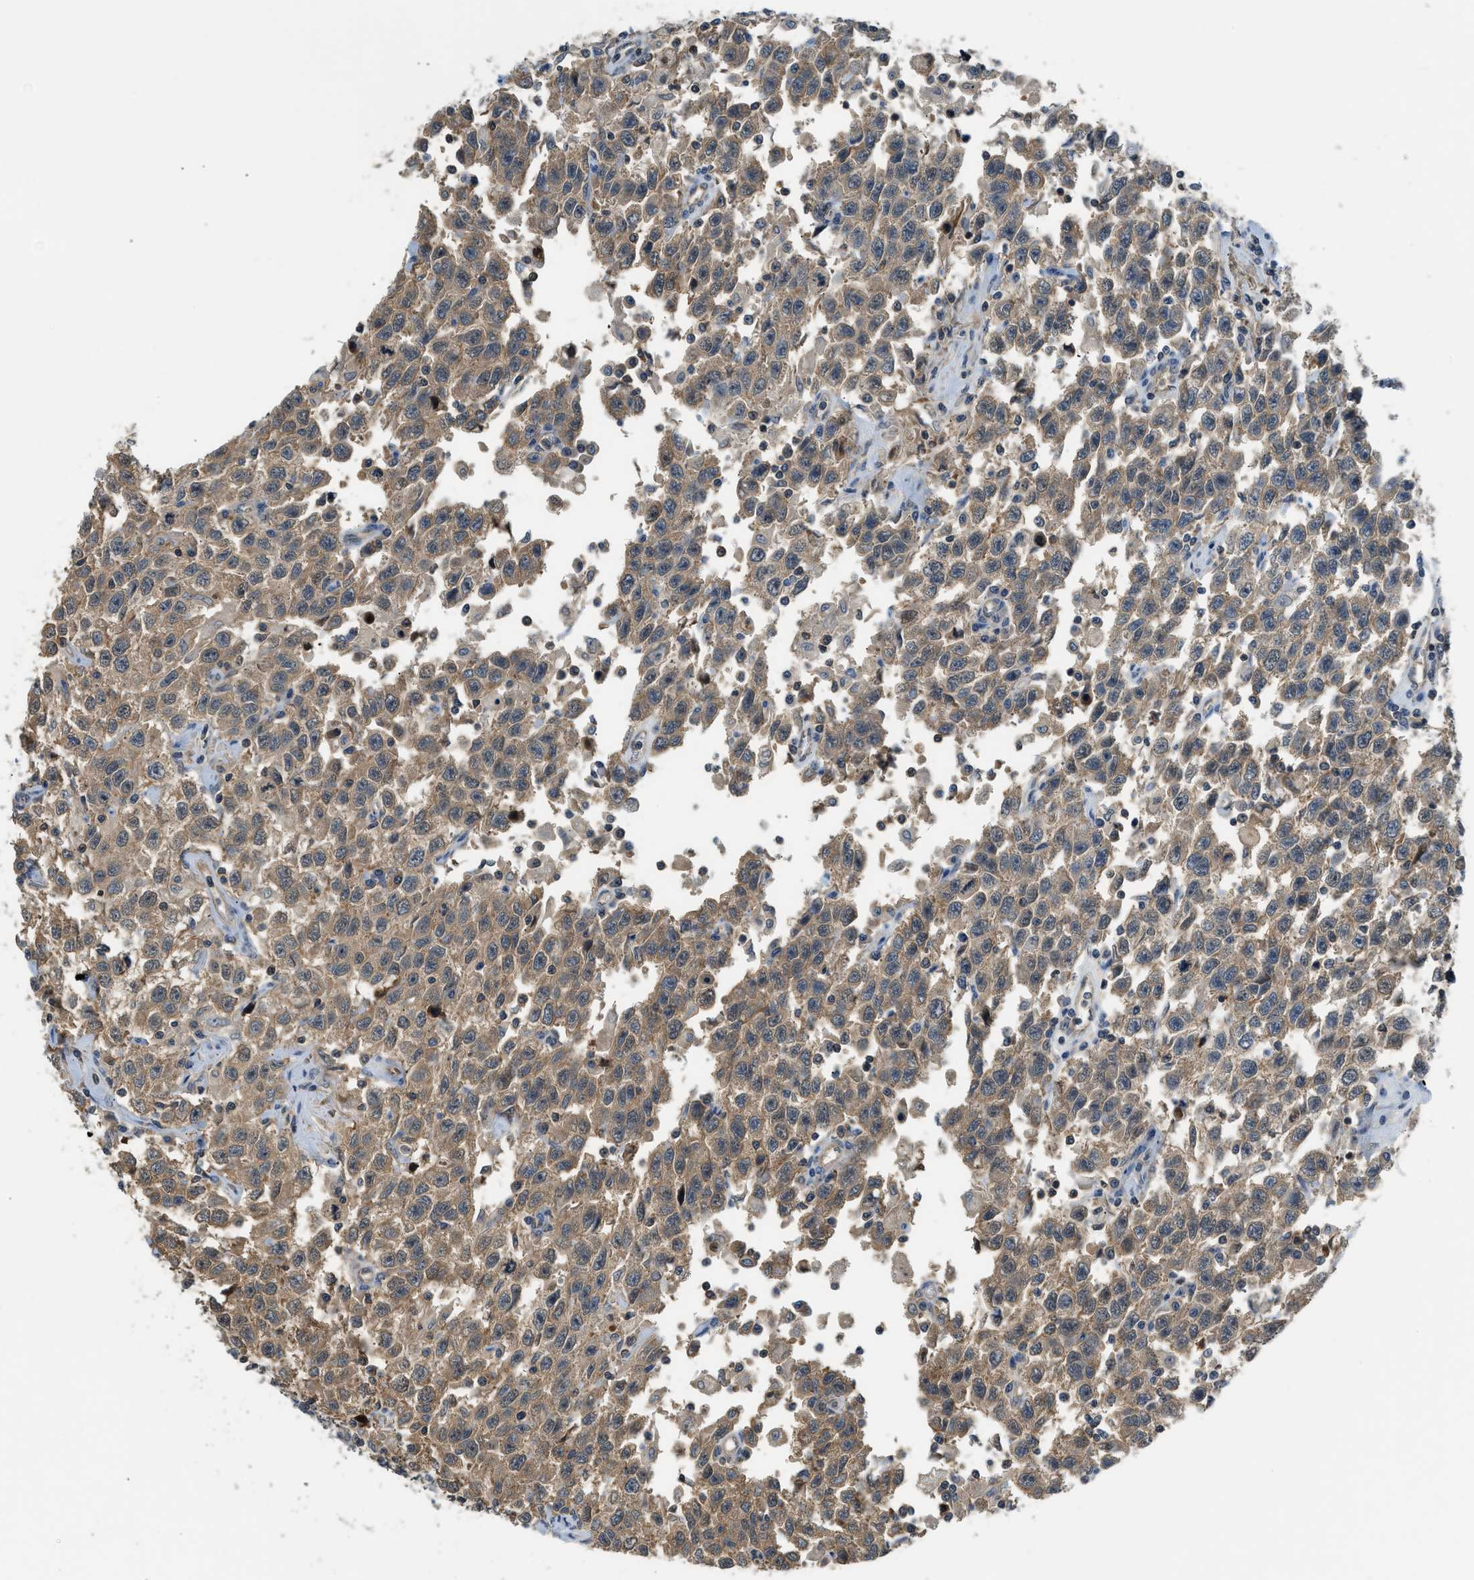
{"staining": {"intensity": "moderate", "quantity": ">75%", "location": "cytoplasmic/membranous"}, "tissue": "testis cancer", "cell_type": "Tumor cells", "image_type": "cancer", "snomed": [{"axis": "morphology", "description": "Seminoma, NOS"}, {"axis": "topography", "description": "Testis"}], "caption": "Immunohistochemistry of human seminoma (testis) shows medium levels of moderate cytoplasmic/membranous staining in about >75% of tumor cells. (Brightfield microscopy of DAB IHC at high magnification).", "gene": "CBLB", "patient": {"sex": "male", "age": 41}}